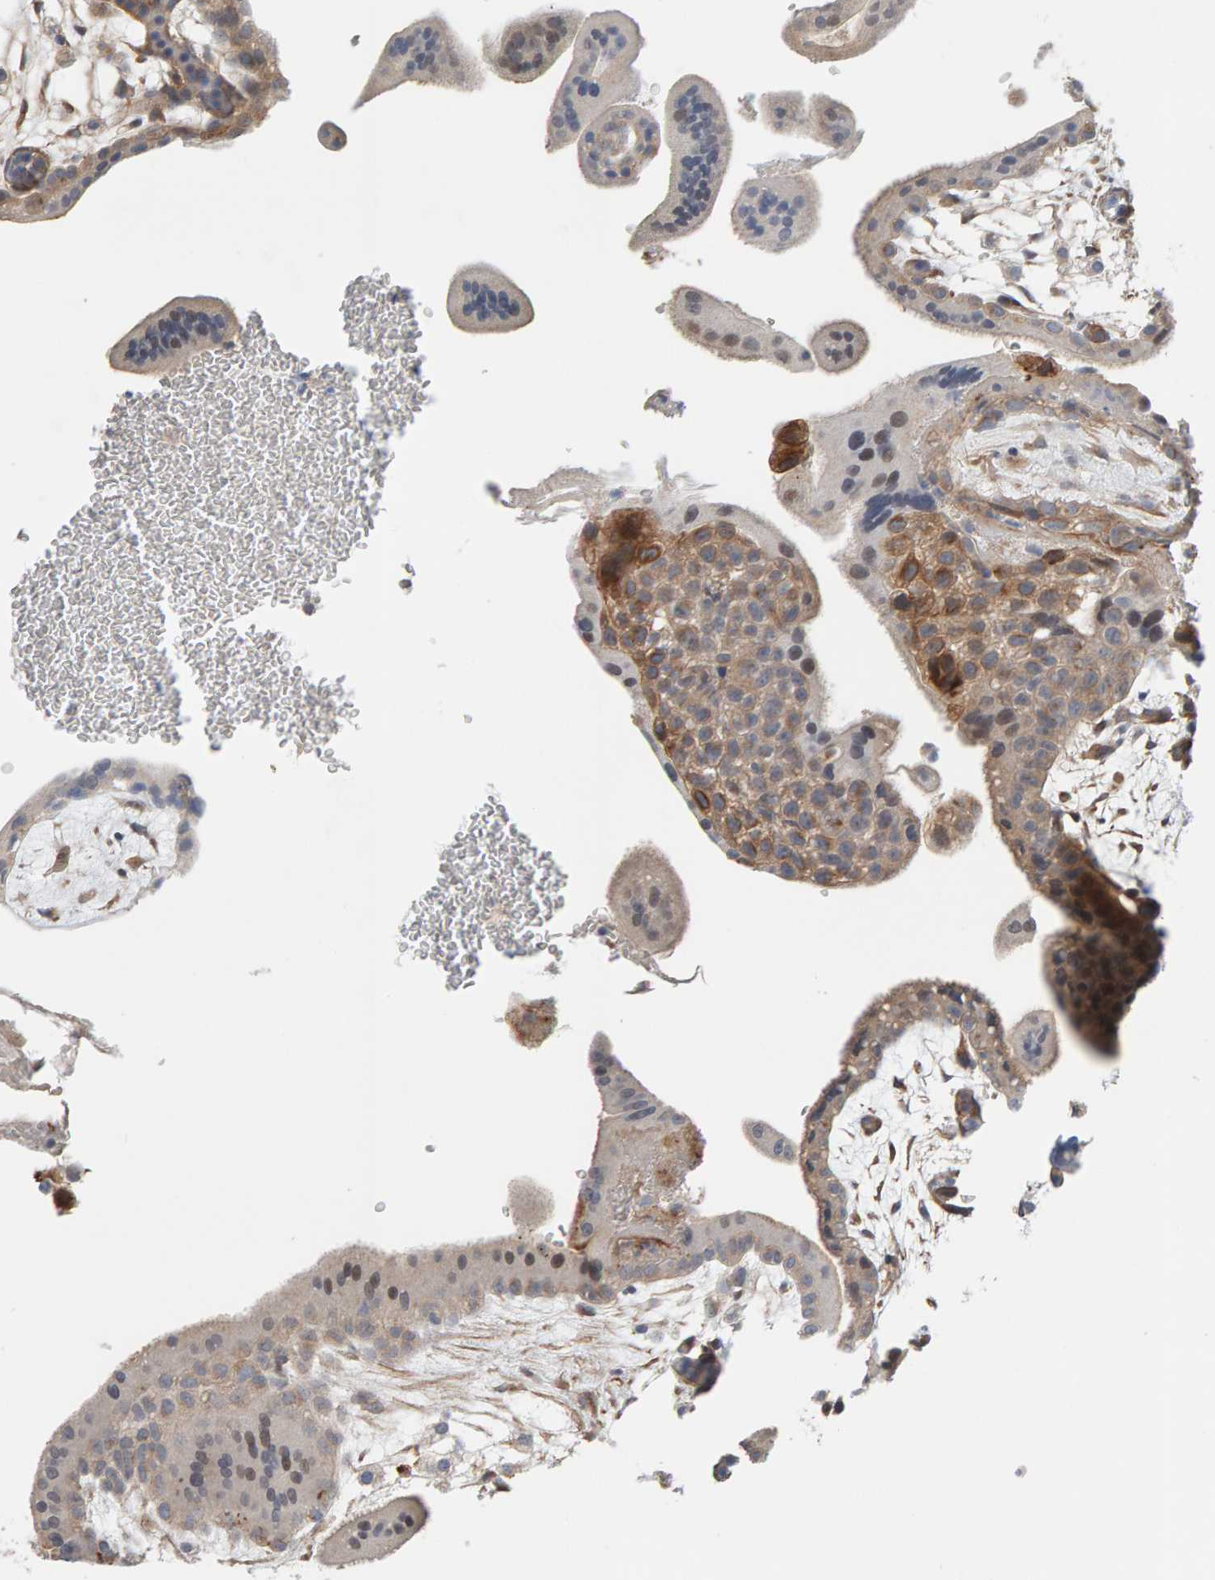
{"staining": {"intensity": "moderate", "quantity": "<25%", "location": "cytoplasmic/membranous"}, "tissue": "placenta", "cell_type": "Trophoblastic cells", "image_type": "normal", "snomed": [{"axis": "morphology", "description": "Normal tissue, NOS"}, {"axis": "topography", "description": "Placenta"}], "caption": "IHC of unremarkable placenta exhibits low levels of moderate cytoplasmic/membranous expression in approximately <25% of trophoblastic cells.", "gene": "IPPK", "patient": {"sex": "female", "age": 35}}